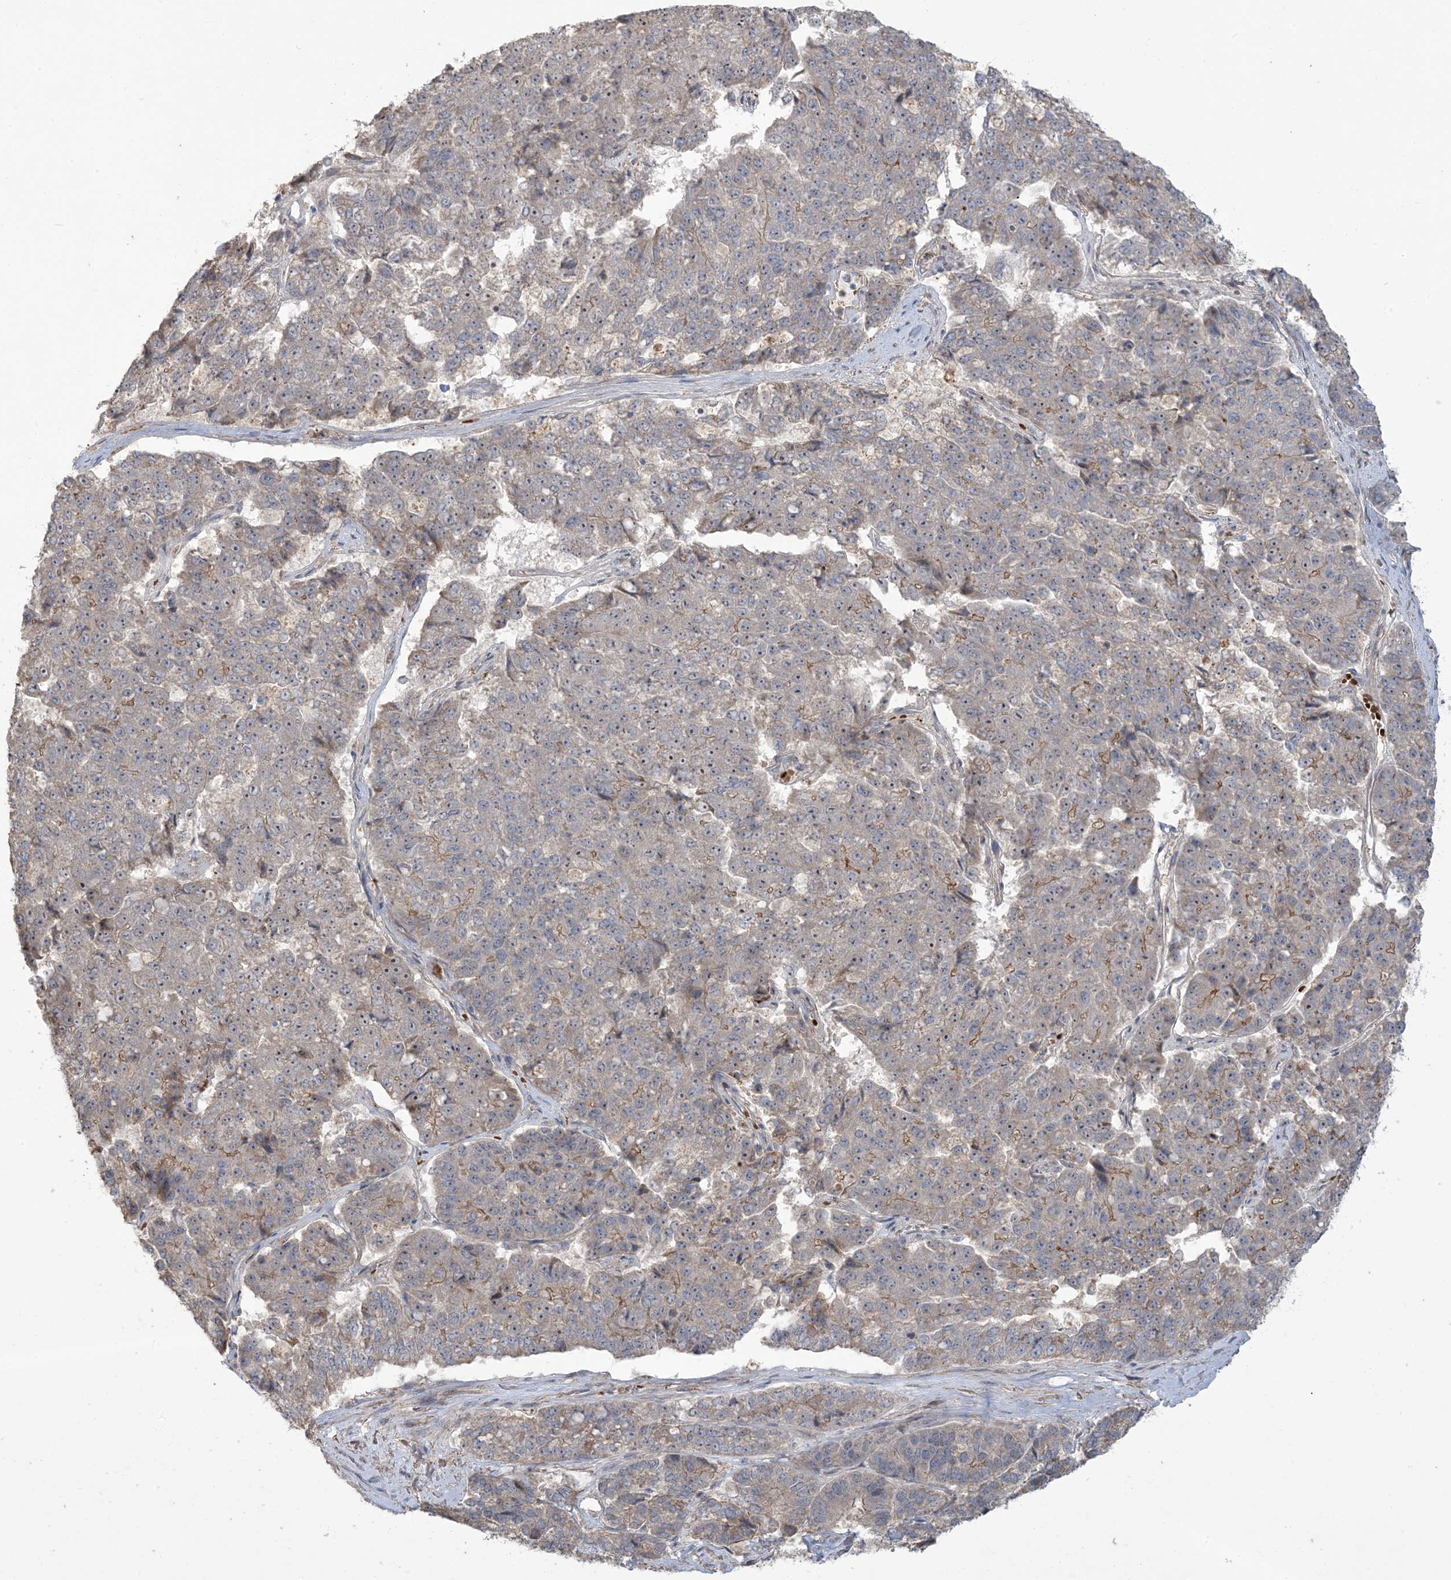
{"staining": {"intensity": "moderate", "quantity": "<25%", "location": "nuclear"}, "tissue": "pancreatic cancer", "cell_type": "Tumor cells", "image_type": "cancer", "snomed": [{"axis": "morphology", "description": "Adenocarcinoma, NOS"}, {"axis": "topography", "description": "Pancreas"}], "caption": "Human pancreatic cancer (adenocarcinoma) stained with a protein marker reveals moderate staining in tumor cells.", "gene": "KLHL18", "patient": {"sex": "male", "age": 50}}